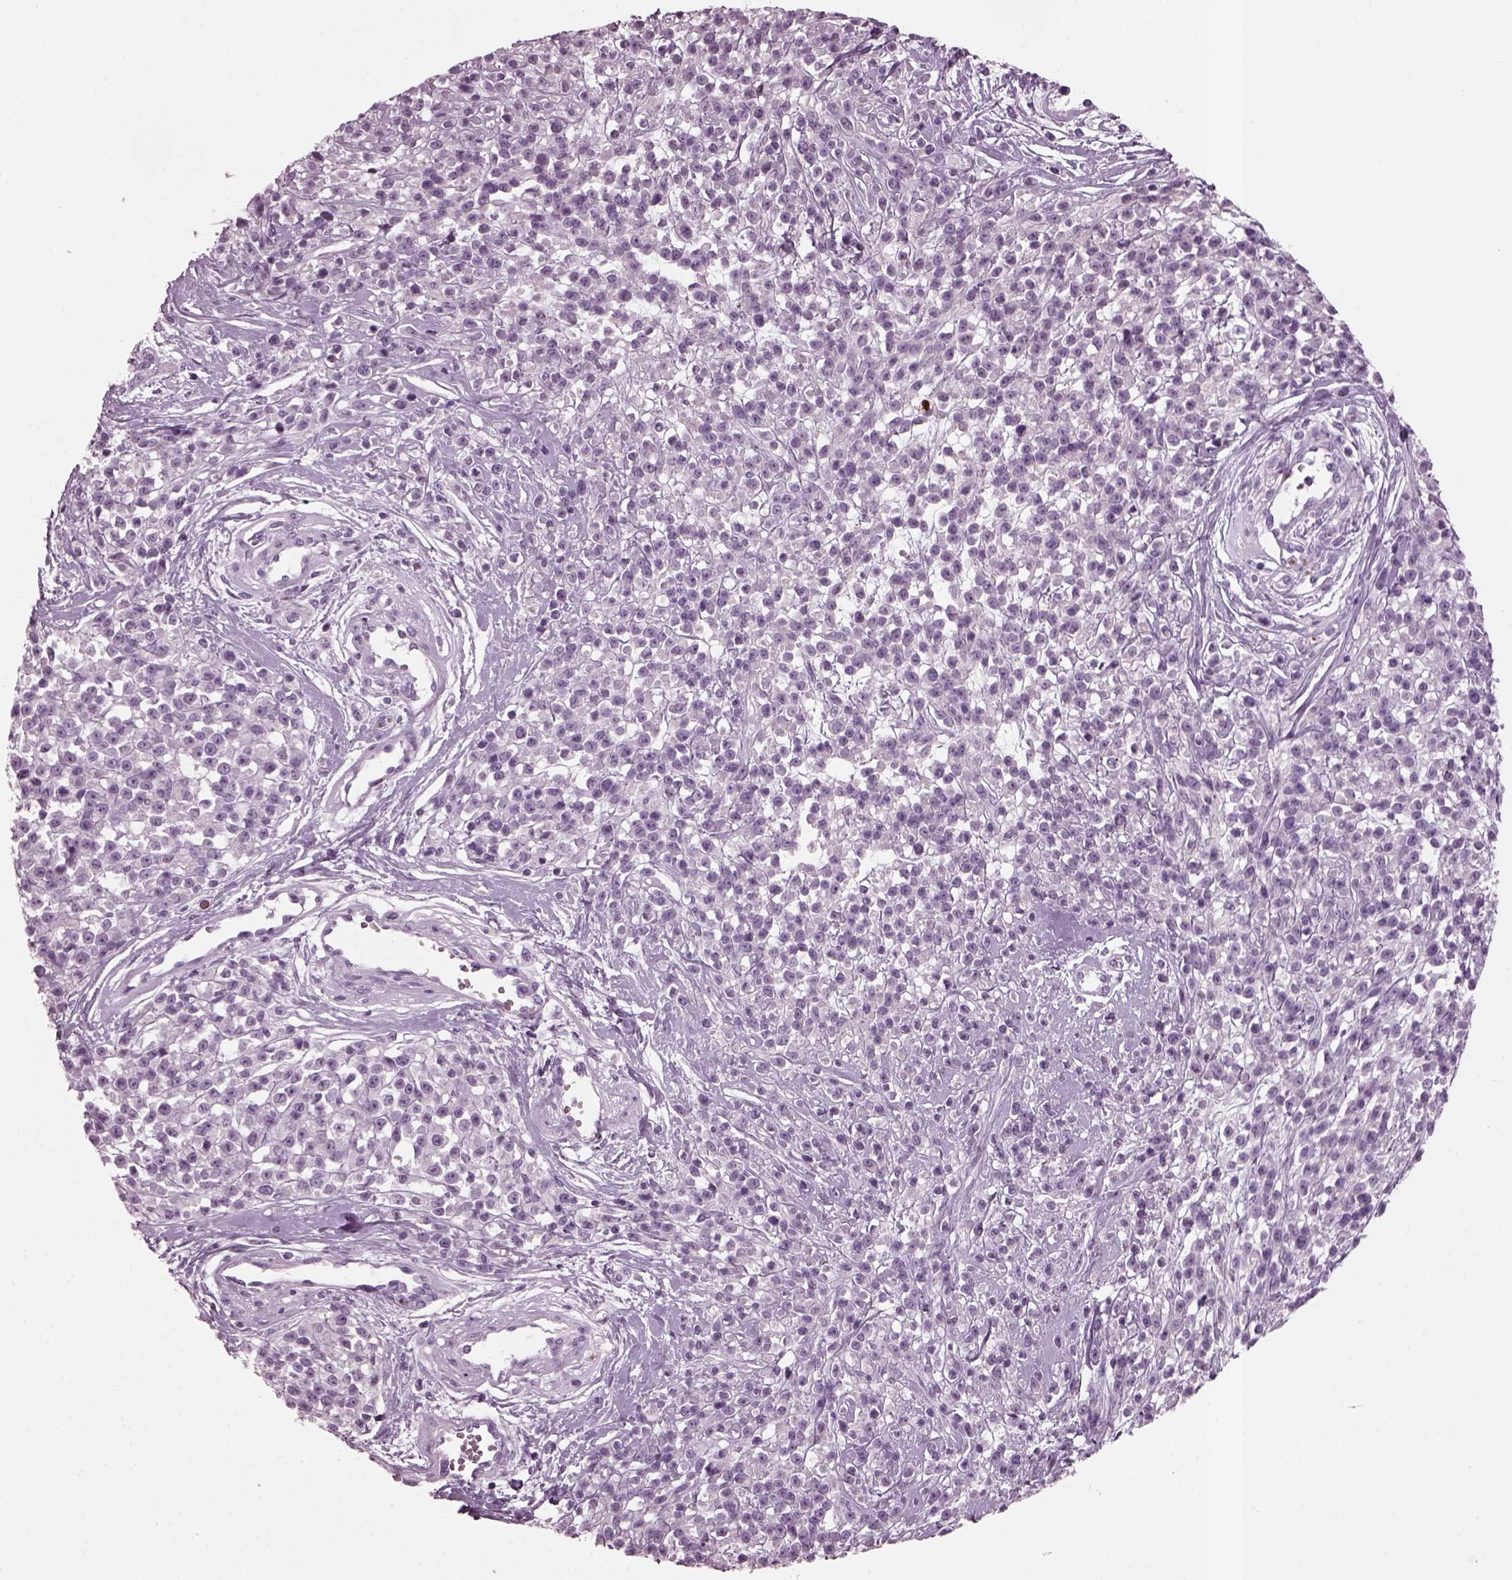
{"staining": {"intensity": "negative", "quantity": "none", "location": "none"}, "tissue": "melanoma", "cell_type": "Tumor cells", "image_type": "cancer", "snomed": [{"axis": "morphology", "description": "Malignant melanoma, NOS"}, {"axis": "topography", "description": "Skin"}, {"axis": "topography", "description": "Skin of trunk"}], "caption": "IHC of human melanoma demonstrates no staining in tumor cells.", "gene": "DPYSL5", "patient": {"sex": "male", "age": 74}}